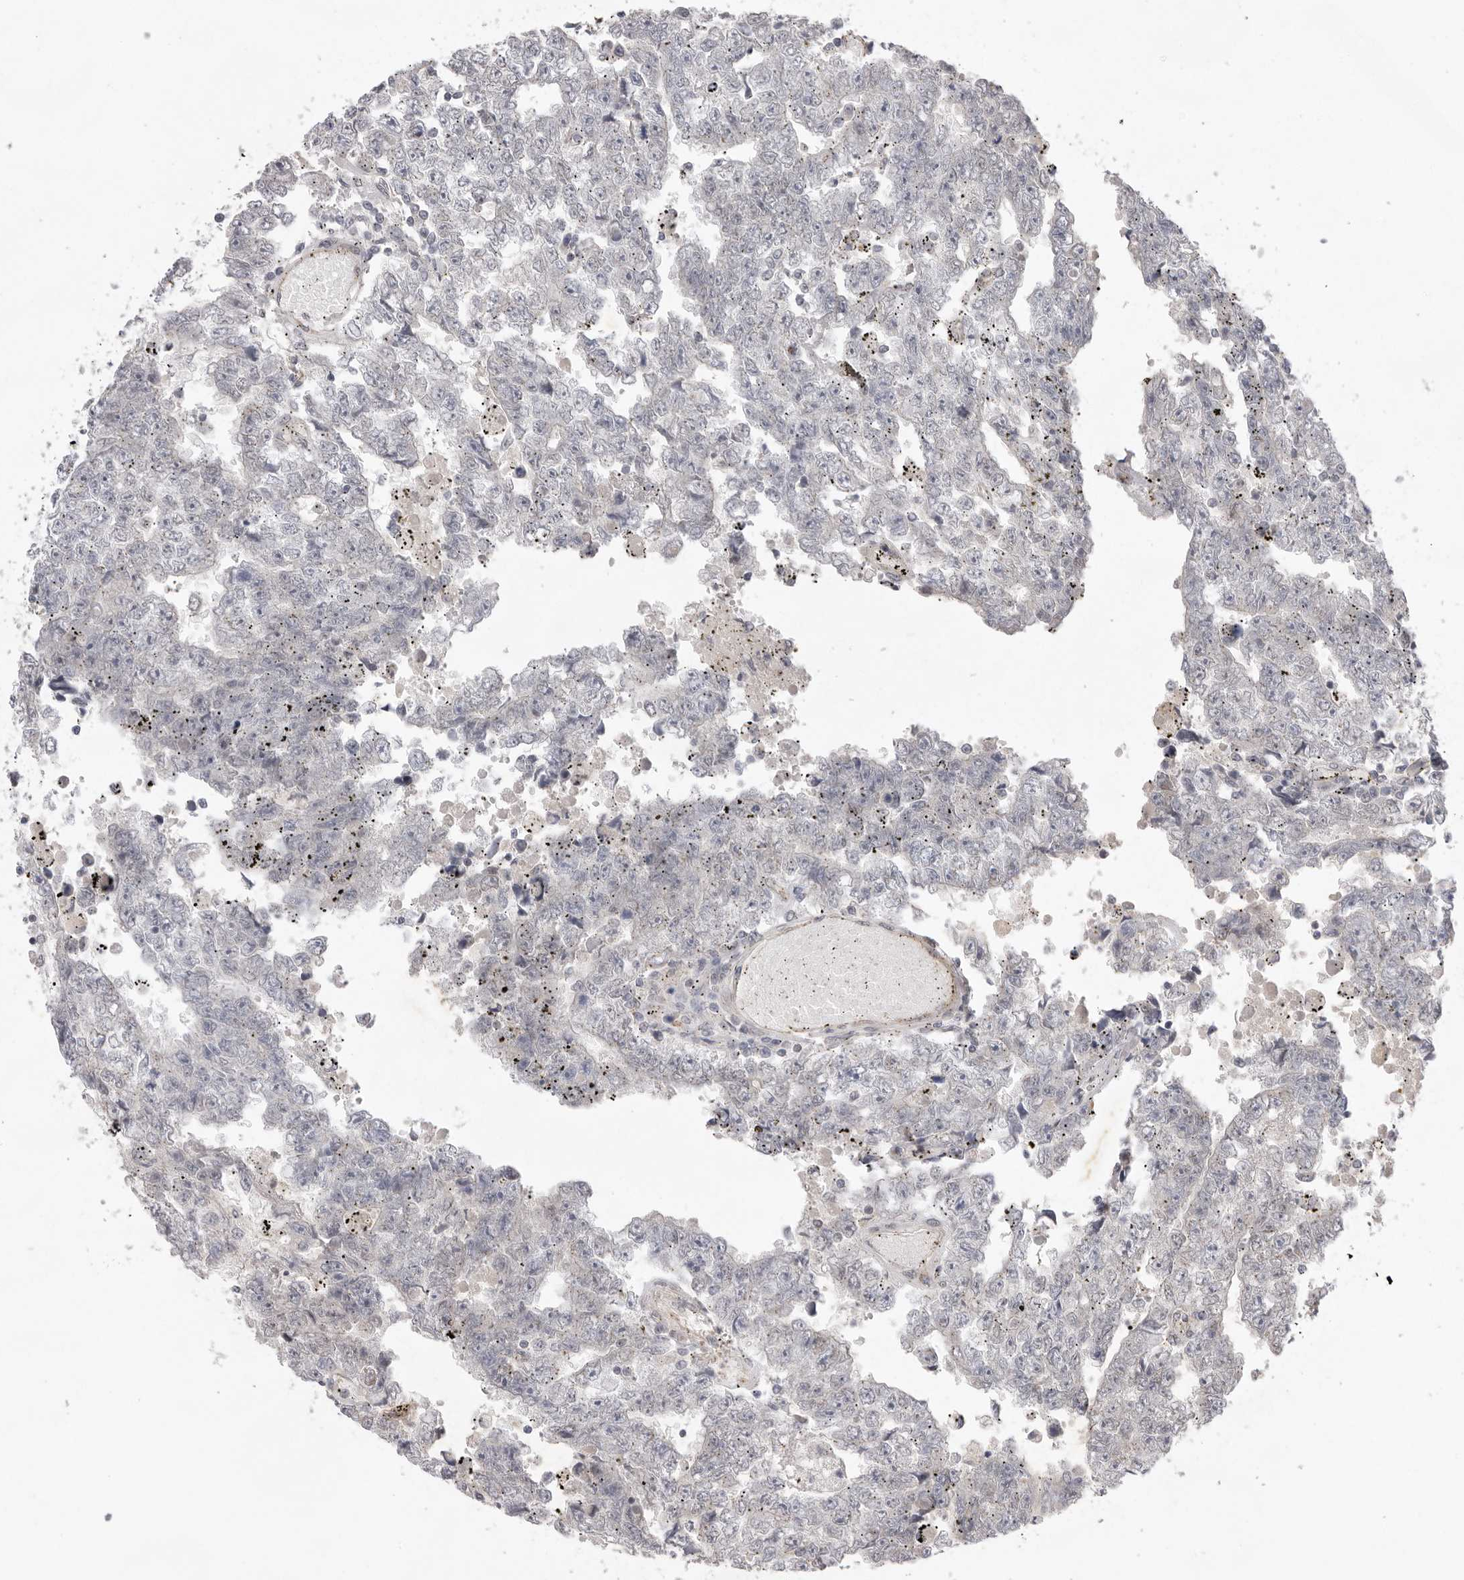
{"staining": {"intensity": "negative", "quantity": "none", "location": "none"}, "tissue": "testis cancer", "cell_type": "Tumor cells", "image_type": "cancer", "snomed": [{"axis": "morphology", "description": "Carcinoma, Embryonal, NOS"}, {"axis": "topography", "description": "Testis"}], "caption": "A photomicrograph of testis cancer stained for a protein reveals no brown staining in tumor cells.", "gene": "TLR3", "patient": {"sex": "male", "age": 25}}